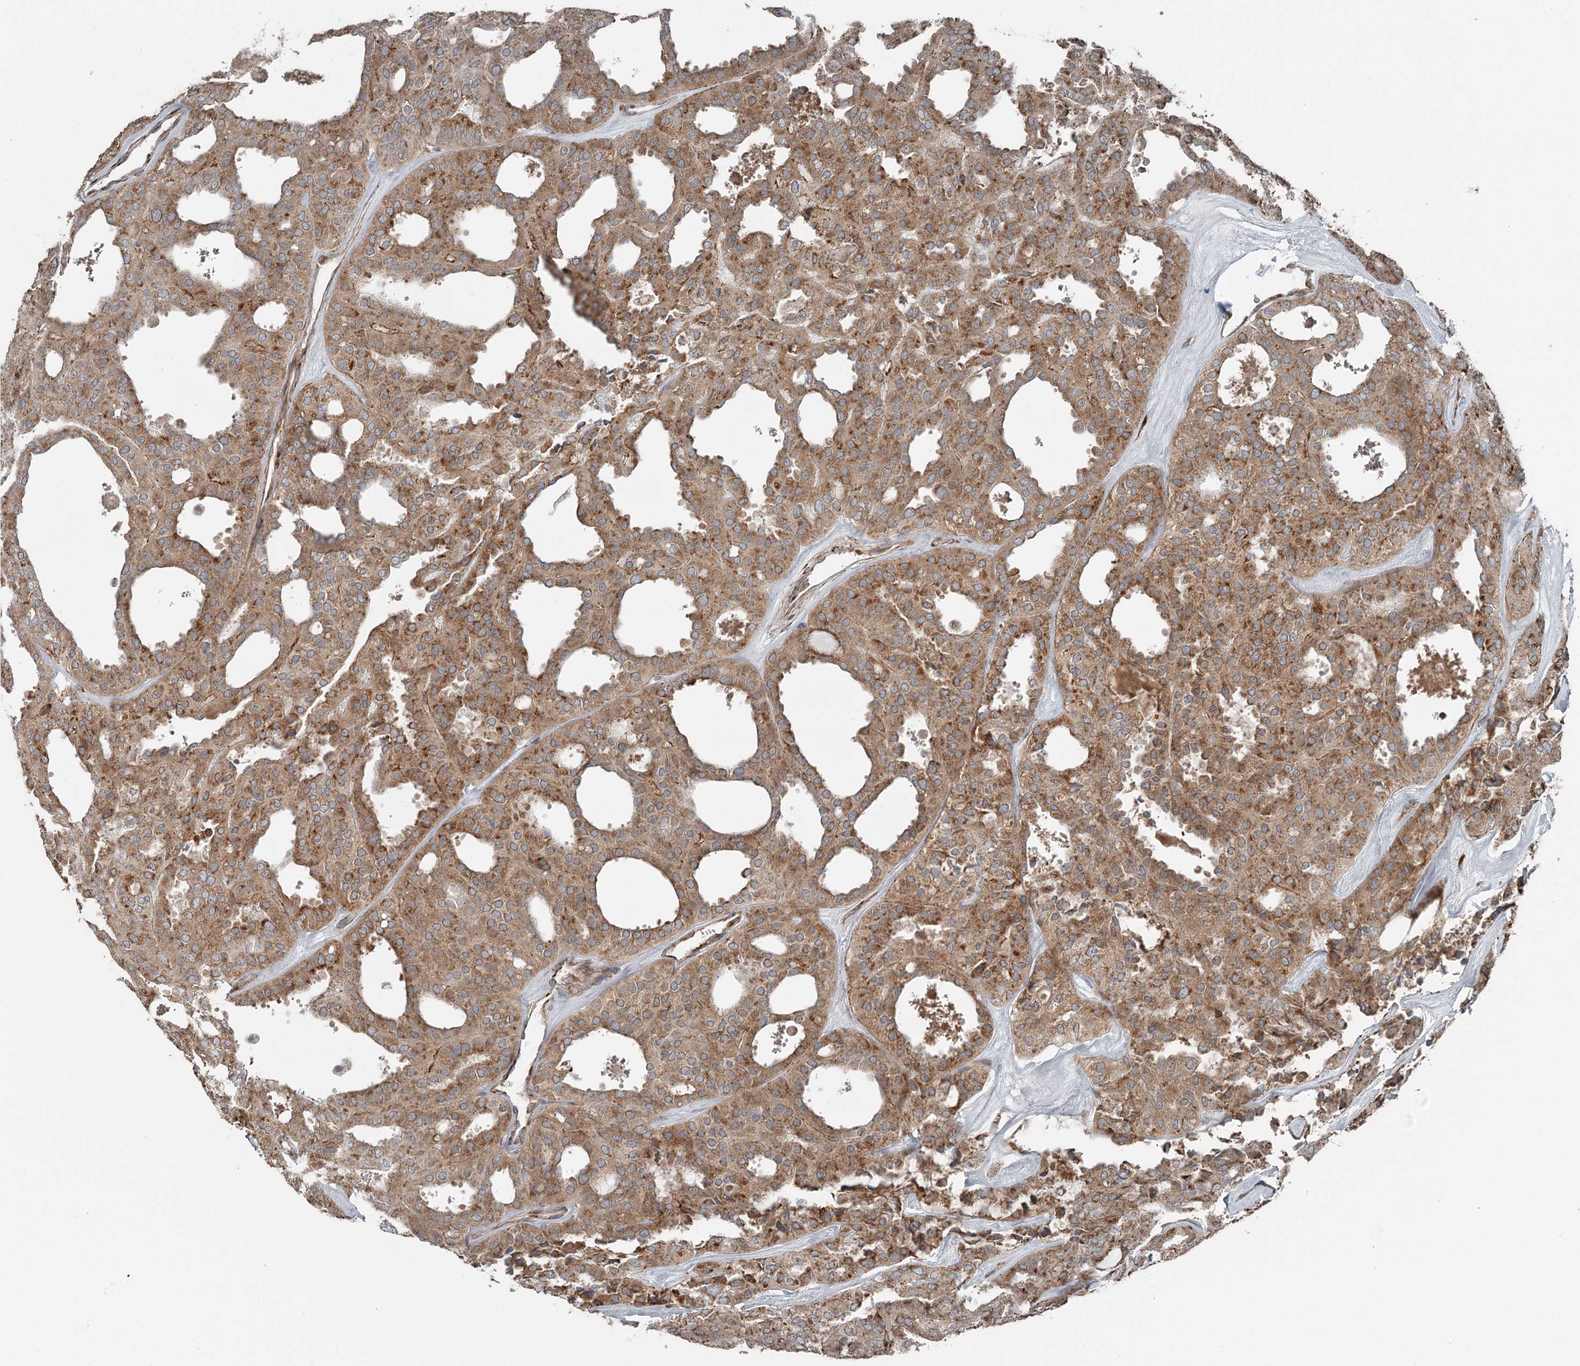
{"staining": {"intensity": "moderate", "quantity": ">75%", "location": "cytoplasmic/membranous"}, "tissue": "thyroid cancer", "cell_type": "Tumor cells", "image_type": "cancer", "snomed": [{"axis": "morphology", "description": "Follicular adenoma carcinoma, NOS"}, {"axis": "topography", "description": "Thyroid gland"}], "caption": "Thyroid cancer (follicular adenoma carcinoma) stained with a brown dye exhibits moderate cytoplasmic/membranous positive staining in approximately >75% of tumor cells.", "gene": "RASSF8", "patient": {"sex": "male", "age": 75}}